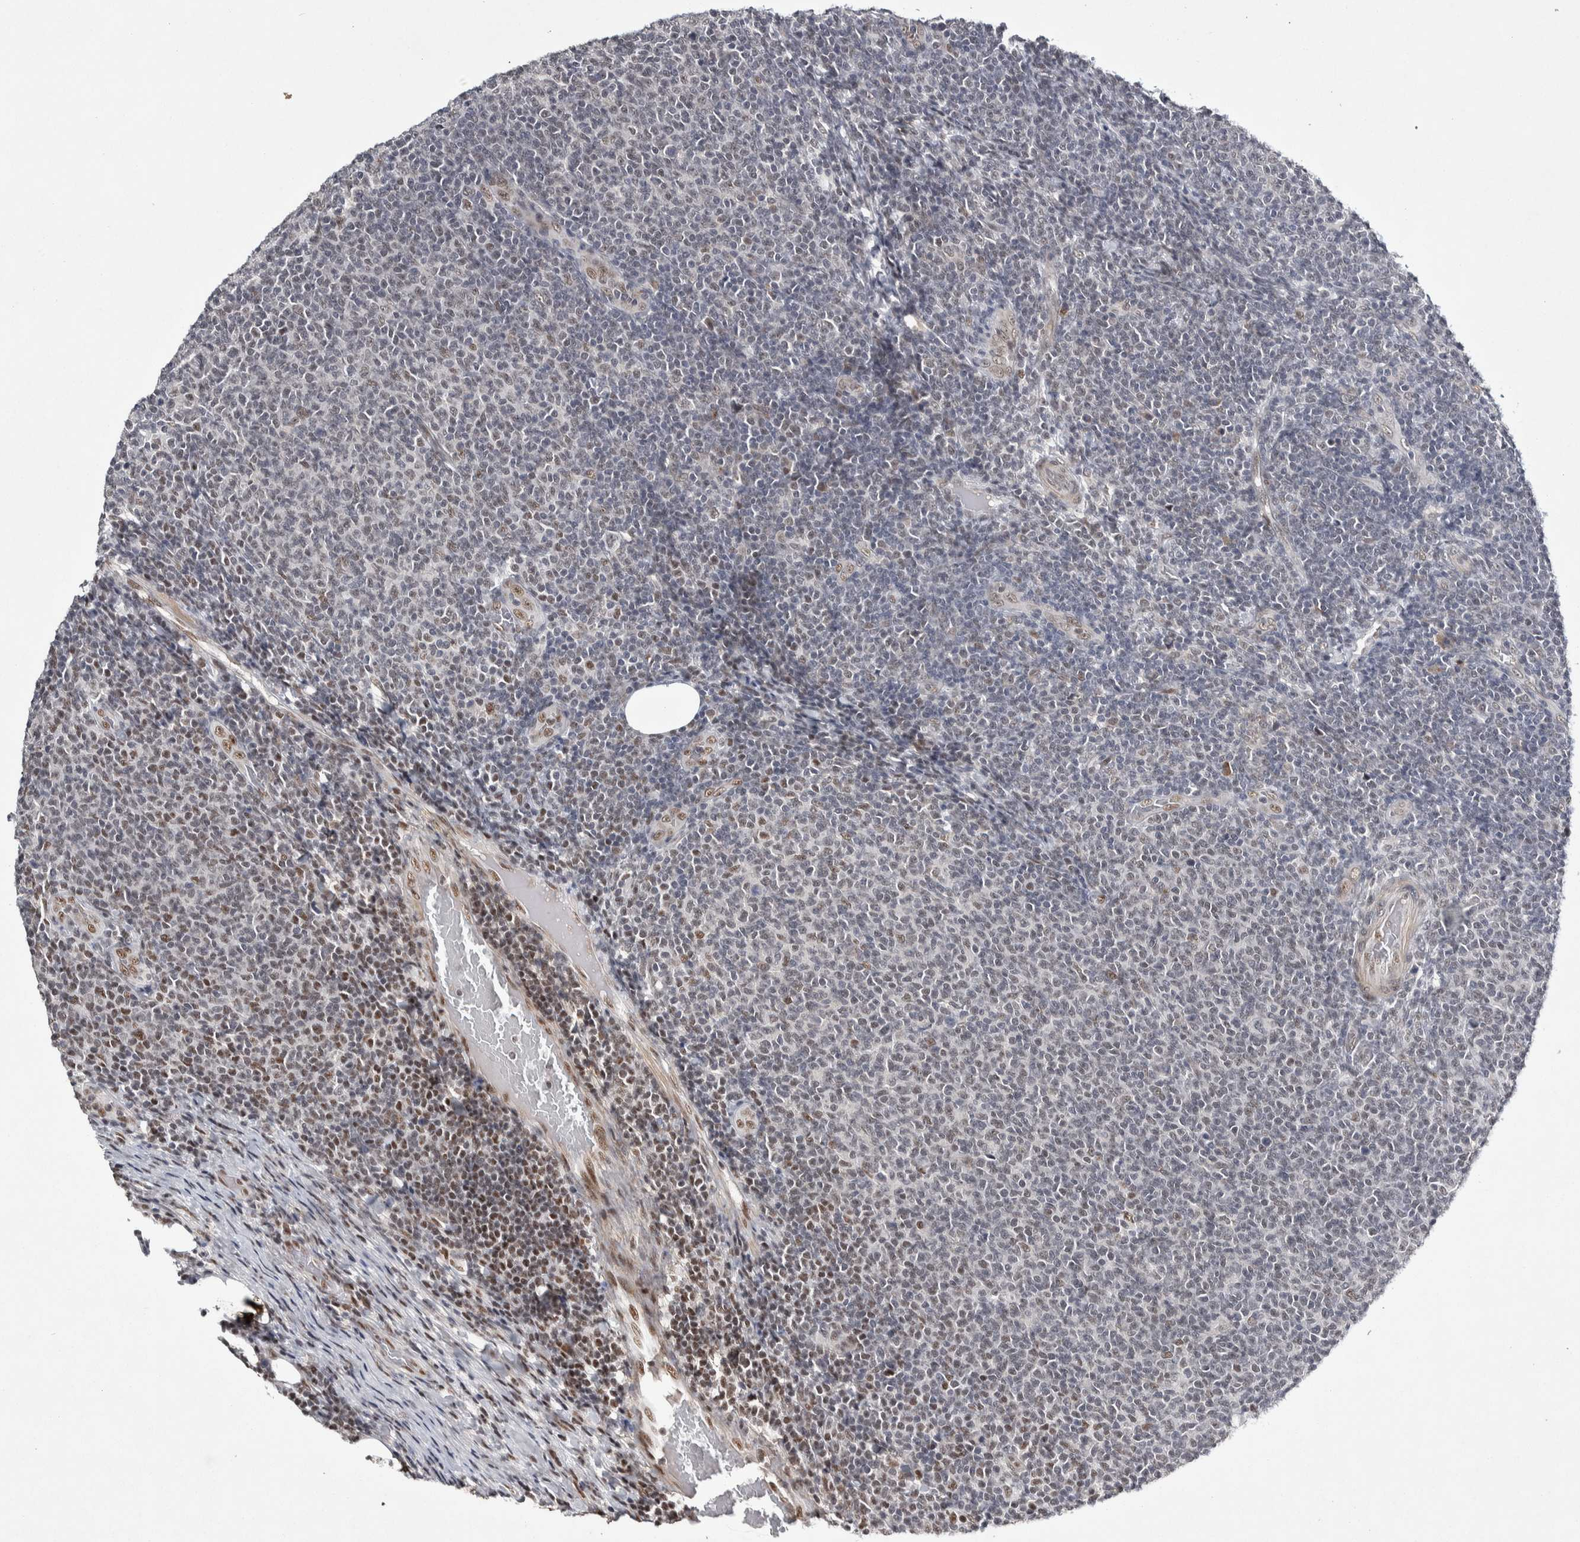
{"staining": {"intensity": "strong", "quantity": "<25%", "location": "nuclear"}, "tissue": "lymphoma", "cell_type": "Tumor cells", "image_type": "cancer", "snomed": [{"axis": "morphology", "description": "Malignant lymphoma, non-Hodgkin's type, Low grade"}, {"axis": "topography", "description": "Lymph node"}], "caption": "High-magnification brightfield microscopy of lymphoma stained with DAB (3,3'-diaminobenzidine) (brown) and counterstained with hematoxylin (blue). tumor cells exhibit strong nuclear positivity is identified in about<25% of cells.", "gene": "ASPN", "patient": {"sex": "male", "age": 66}}